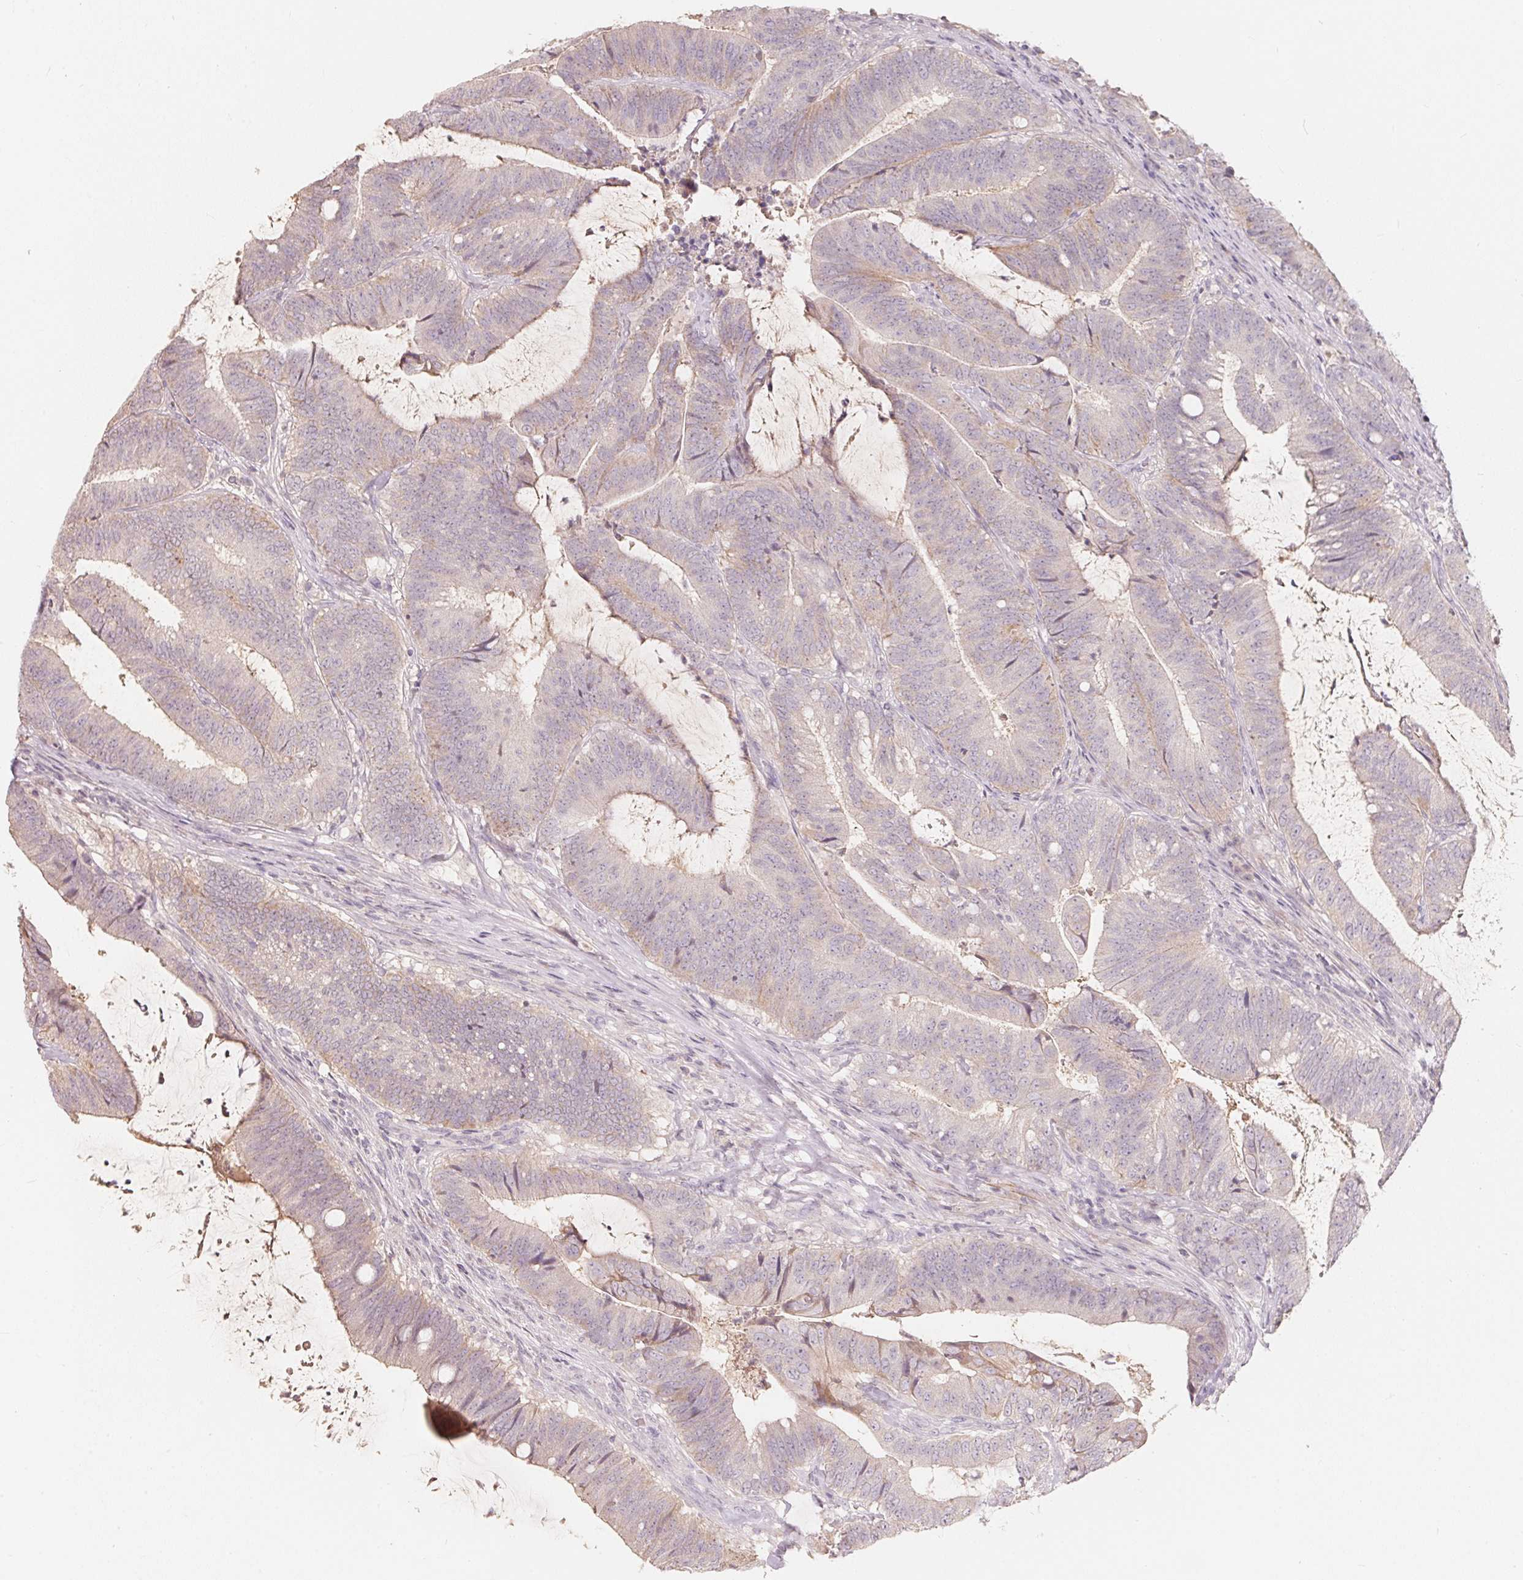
{"staining": {"intensity": "negative", "quantity": "none", "location": "none"}, "tissue": "colorectal cancer", "cell_type": "Tumor cells", "image_type": "cancer", "snomed": [{"axis": "morphology", "description": "Adenocarcinoma, NOS"}, {"axis": "topography", "description": "Colon"}], "caption": "Histopathology image shows no significant protein staining in tumor cells of colorectal adenocarcinoma. (DAB (3,3'-diaminobenzidine) IHC, high magnification).", "gene": "TP53AIP1", "patient": {"sex": "female", "age": 43}}